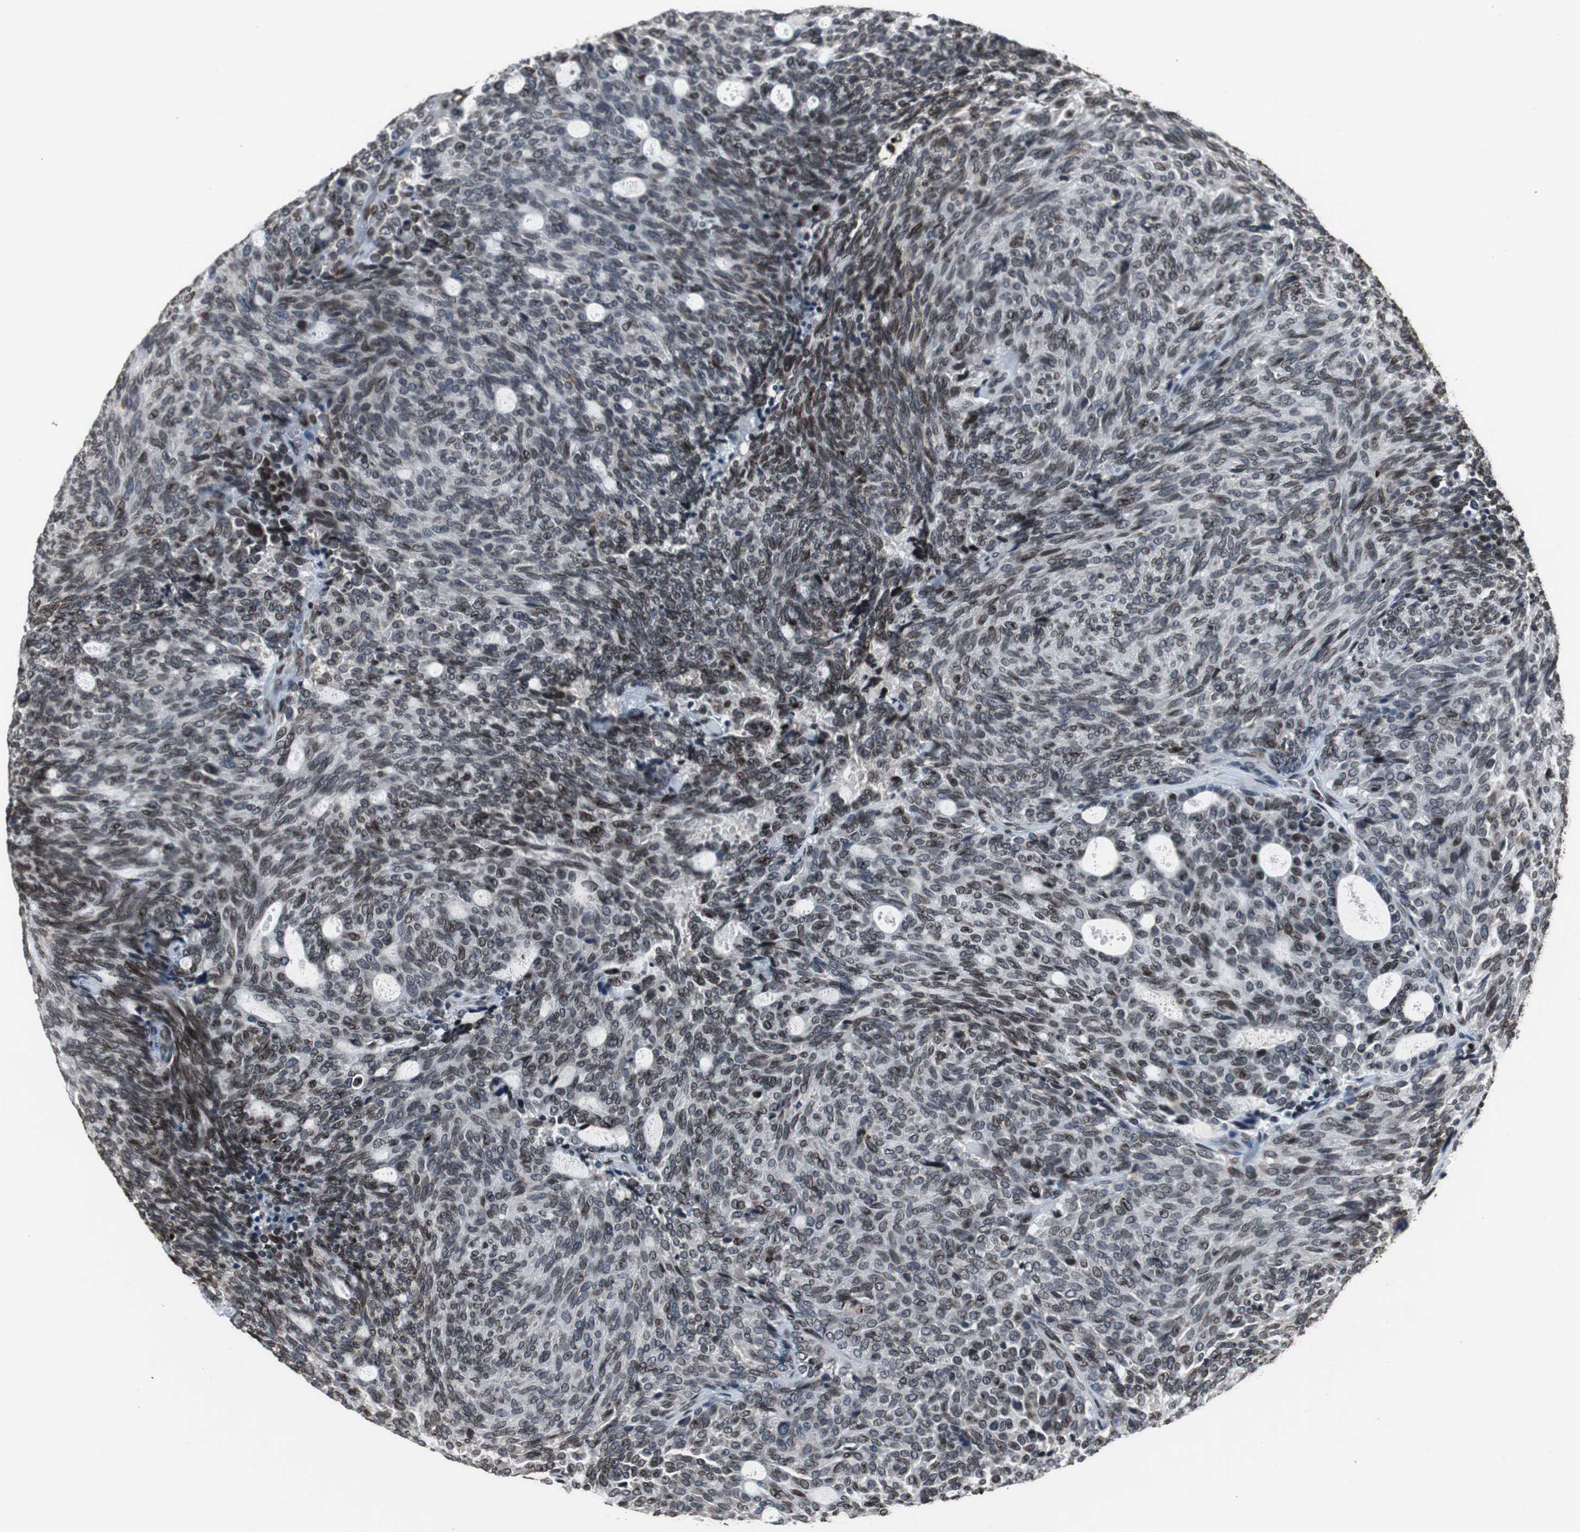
{"staining": {"intensity": "moderate", "quantity": ">75%", "location": "cytoplasmic/membranous,nuclear"}, "tissue": "carcinoid", "cell_type": "Tumor cells", "image_type": "cancer", "snomed": [{"axis": "morphology", "description": "Carcinoid, malignant, NOS"}, {"axis": "topography", "description": "Pancreas"}], "caption": "This image shows immunohistochemistry (IHC) staining of human malignant carcinoid, with medium moderate cytoplasmic/membranous and nuclear staining in approximately >75% of tumor cells.", "gene": "LMNA", "patient": {"sex": "female", "age": 54}}